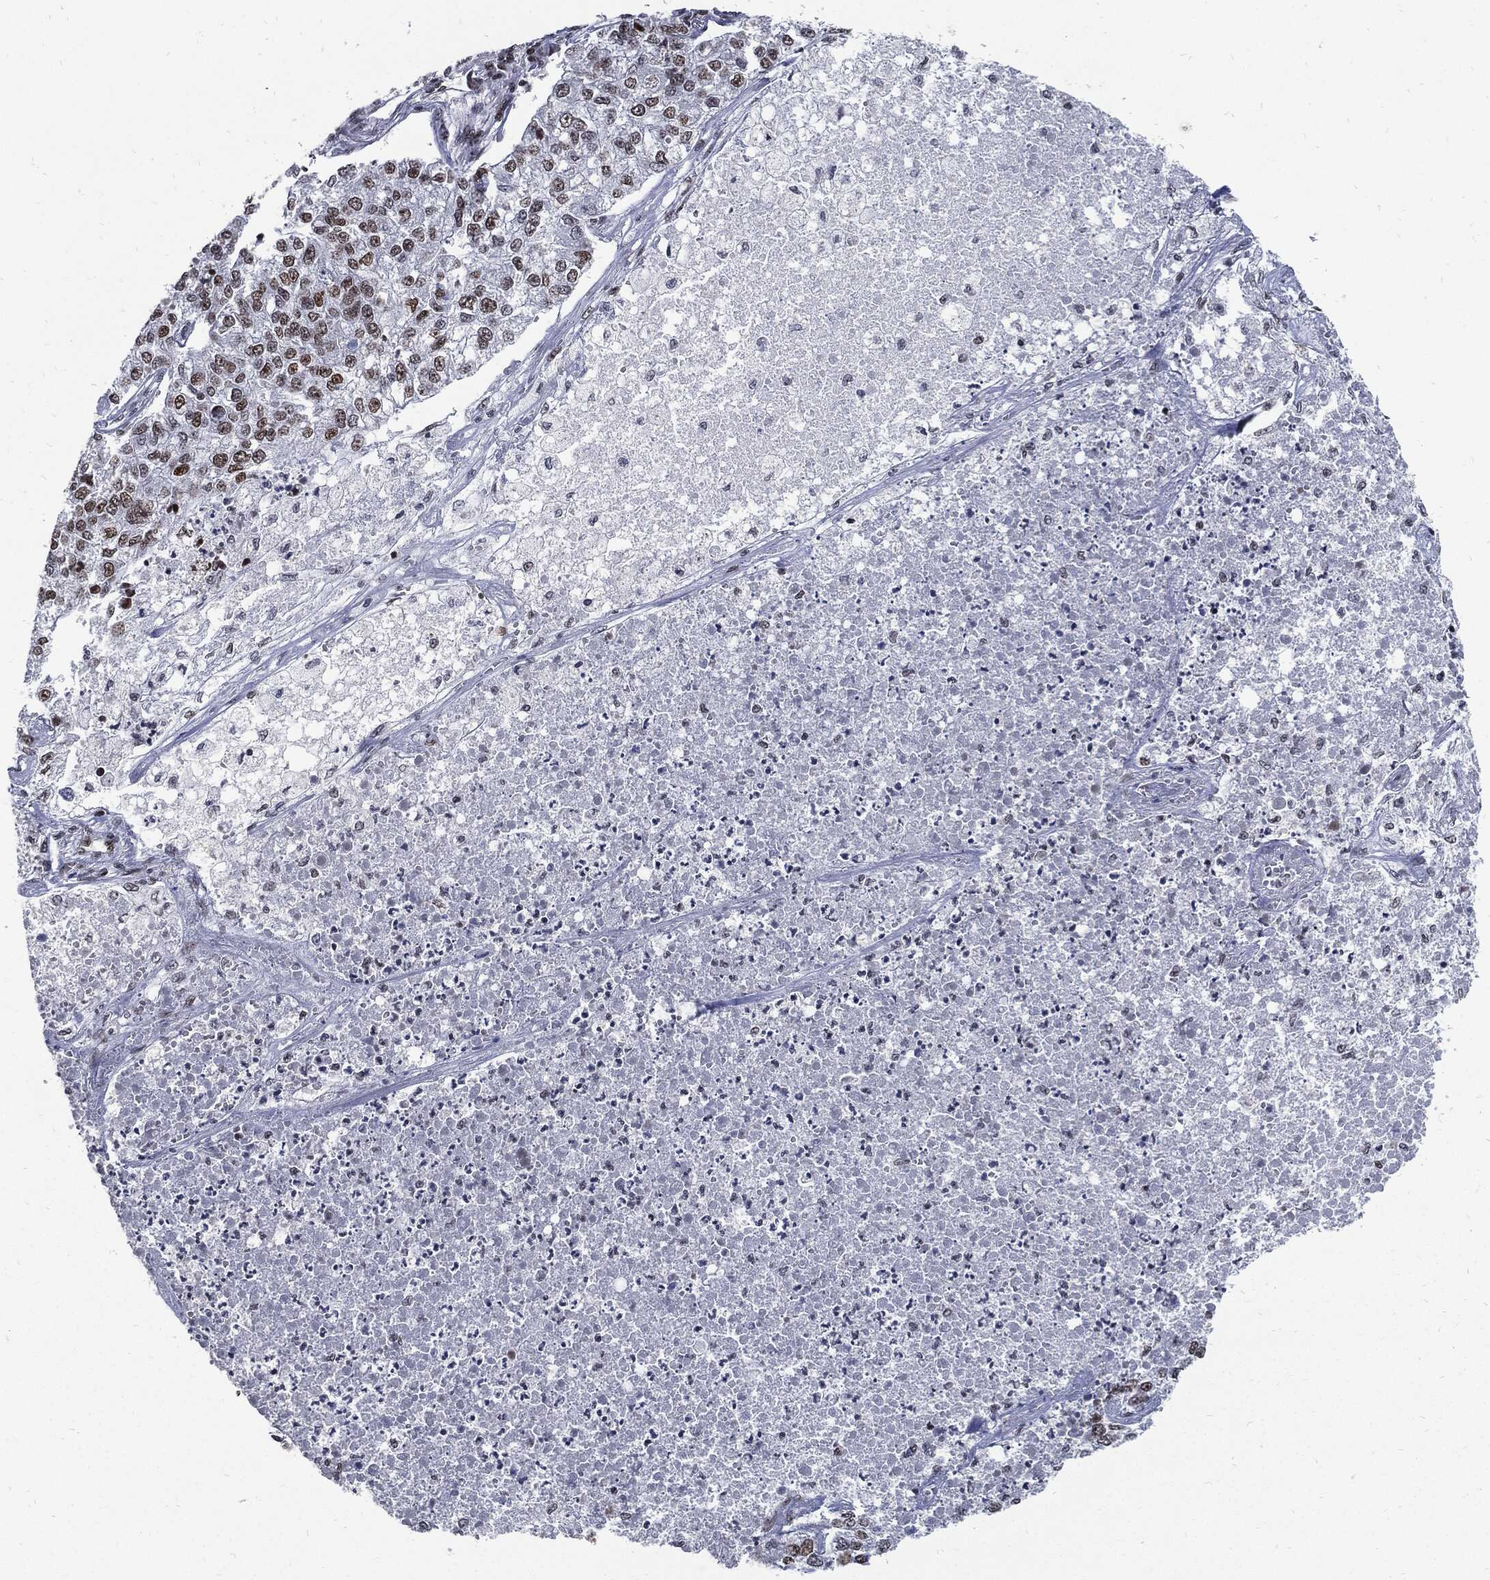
{"staining": {"intensity": "moderate", "quantity": "25%-75%", "location": "nuclear"}, "tissue": "lung cancer", "cell_type": "Tumor cells", "image_type": "cancer", "snomed": [{"axis": "morphology", "description": "Adenocarcinoma, NOS"}, {"axis": "topography", "description": "Lung"}], "caption": "Immunohistochemistry of human lung cancer exhibits medium levels of moderate nuclear positivity in about 25%-75% of tumor cells.", "gene": "TERF2", "patient": {"sex": "male", "age": 49}}